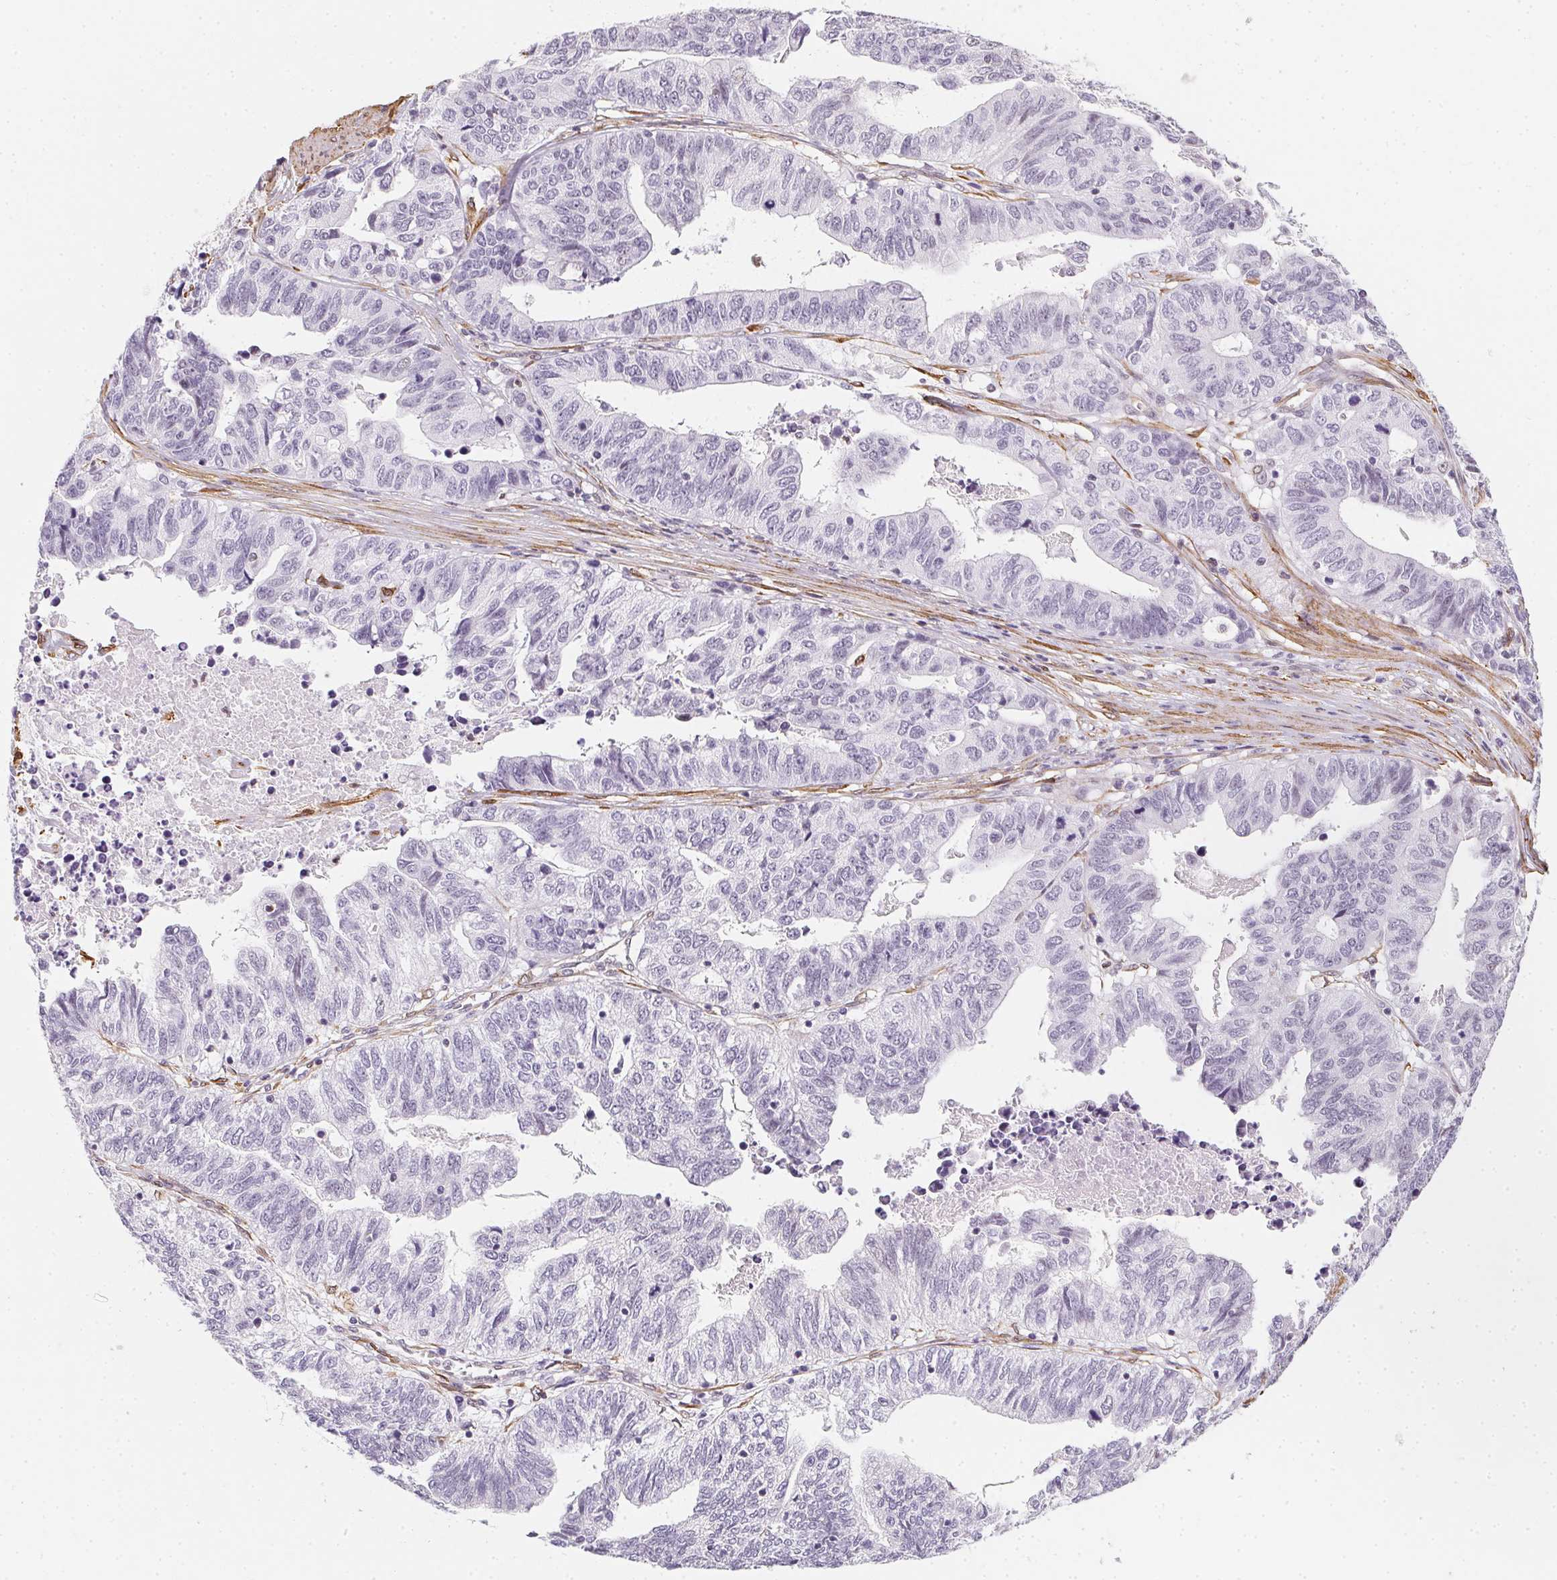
{"staining": {"intensity": "negative", "quantity": "none", "location": "none"}, "tissue": "stomach cancer", "cell_type": "Tumor cells", "image_type": "cancer", "snomed": [{"axis": "morphology", "description": "Adenocarcinoma, NOS"}, {"axis": "topography", "description": "Stomach, upper"}], "caption": "Stomach cancer stained for a protein using immunohistochemistry displays no expression tumor cells.", "gene": "RSBN1", "patient": {"sex": "female", "age": 67}}